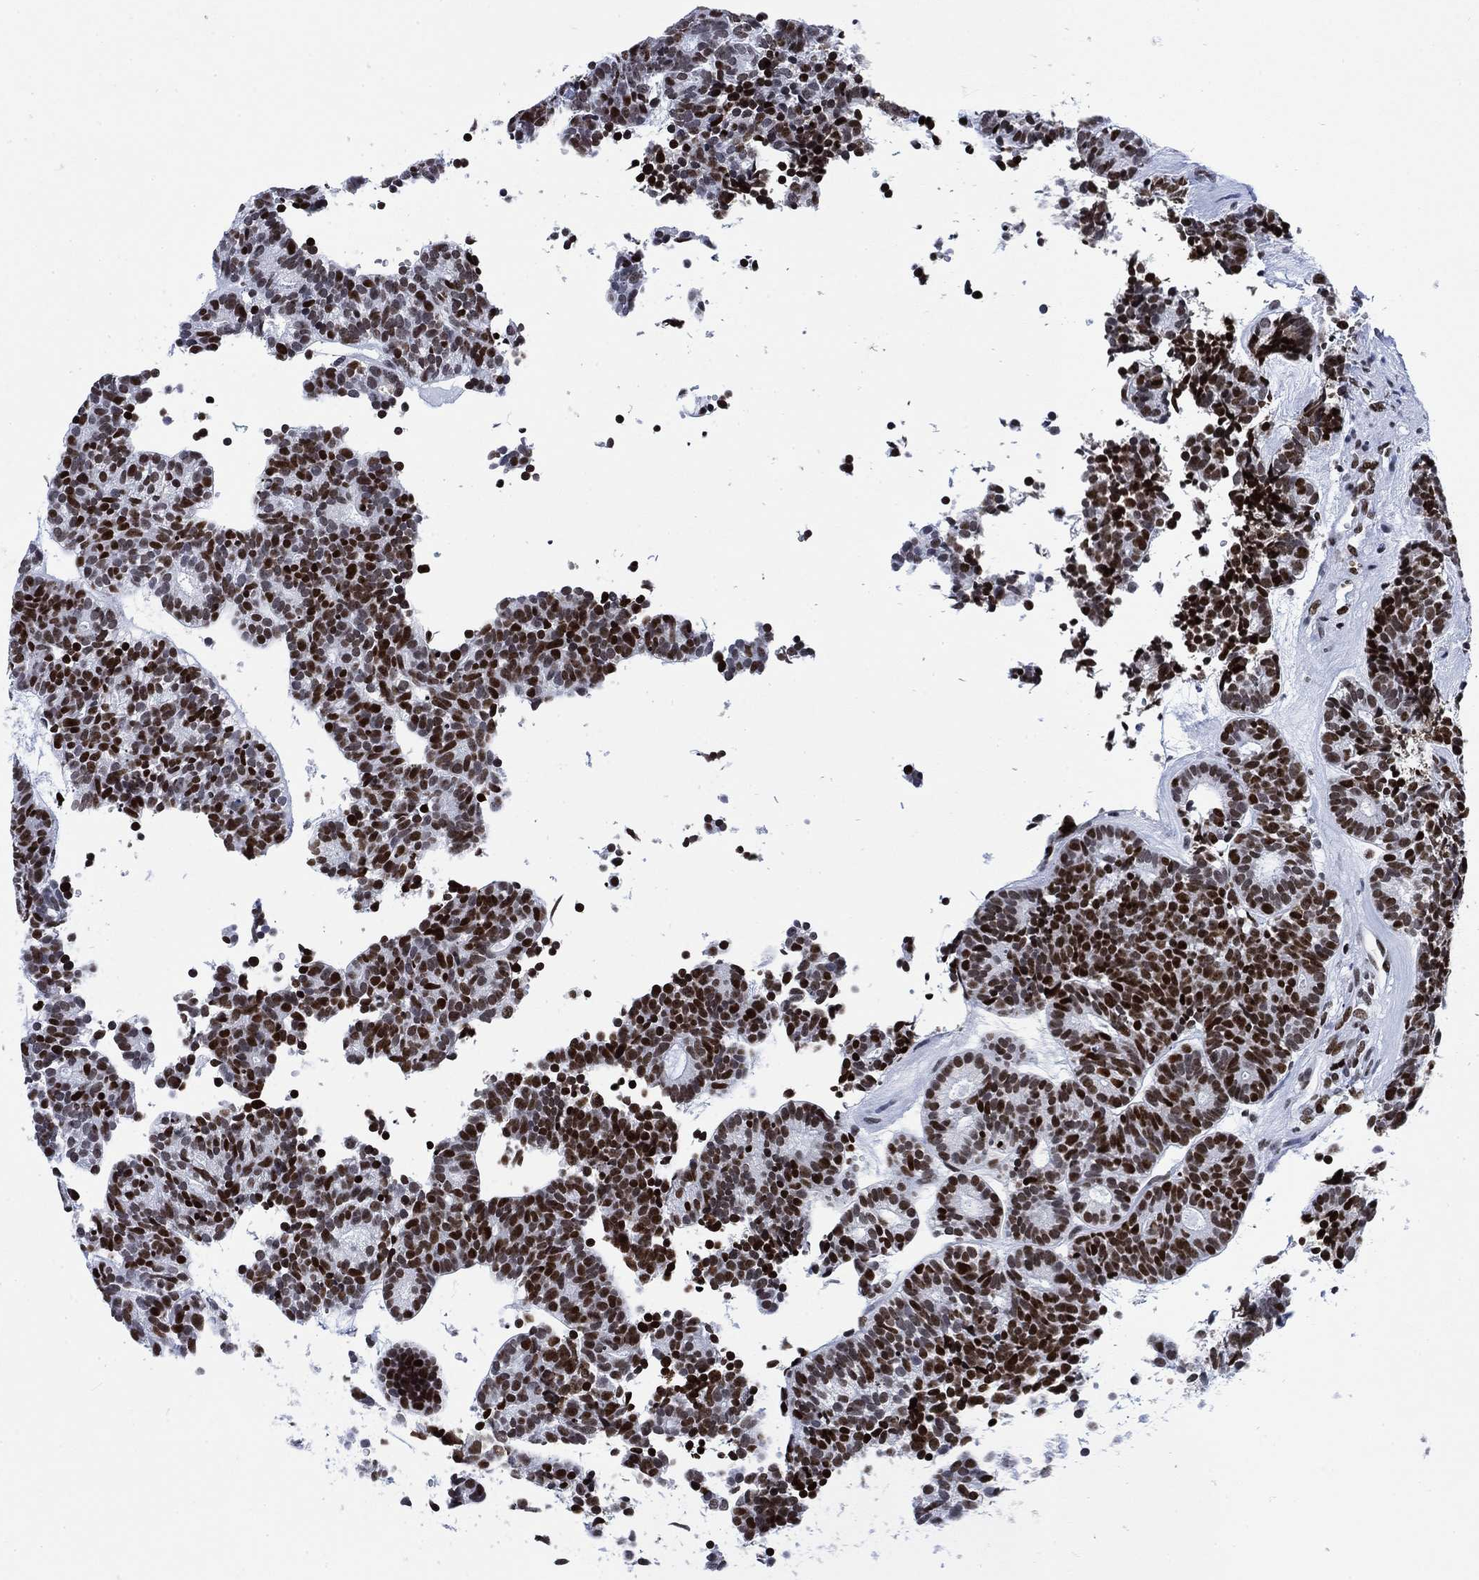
{"staining": {"intensity": "strong", "quantity": ">75%", "location": "nuclear"}, "tissue": "head and neck cancer", "cell_type": "Tumor cells", "image_type": "cancer", "snomed": [{"axis": "morphology", "description": "Adenocarcinoma, NOS"}, {"axis": "topography", "description": "Head-Neck"}], "caption": "About >75% of tumor cells in head and neck adenocarcinoma demonstrate strong nuclear protein expression as visualized by brown immunohistochemical staining.", "gene": "H1-10", "patient": {"sex": "female", "age": 81}}